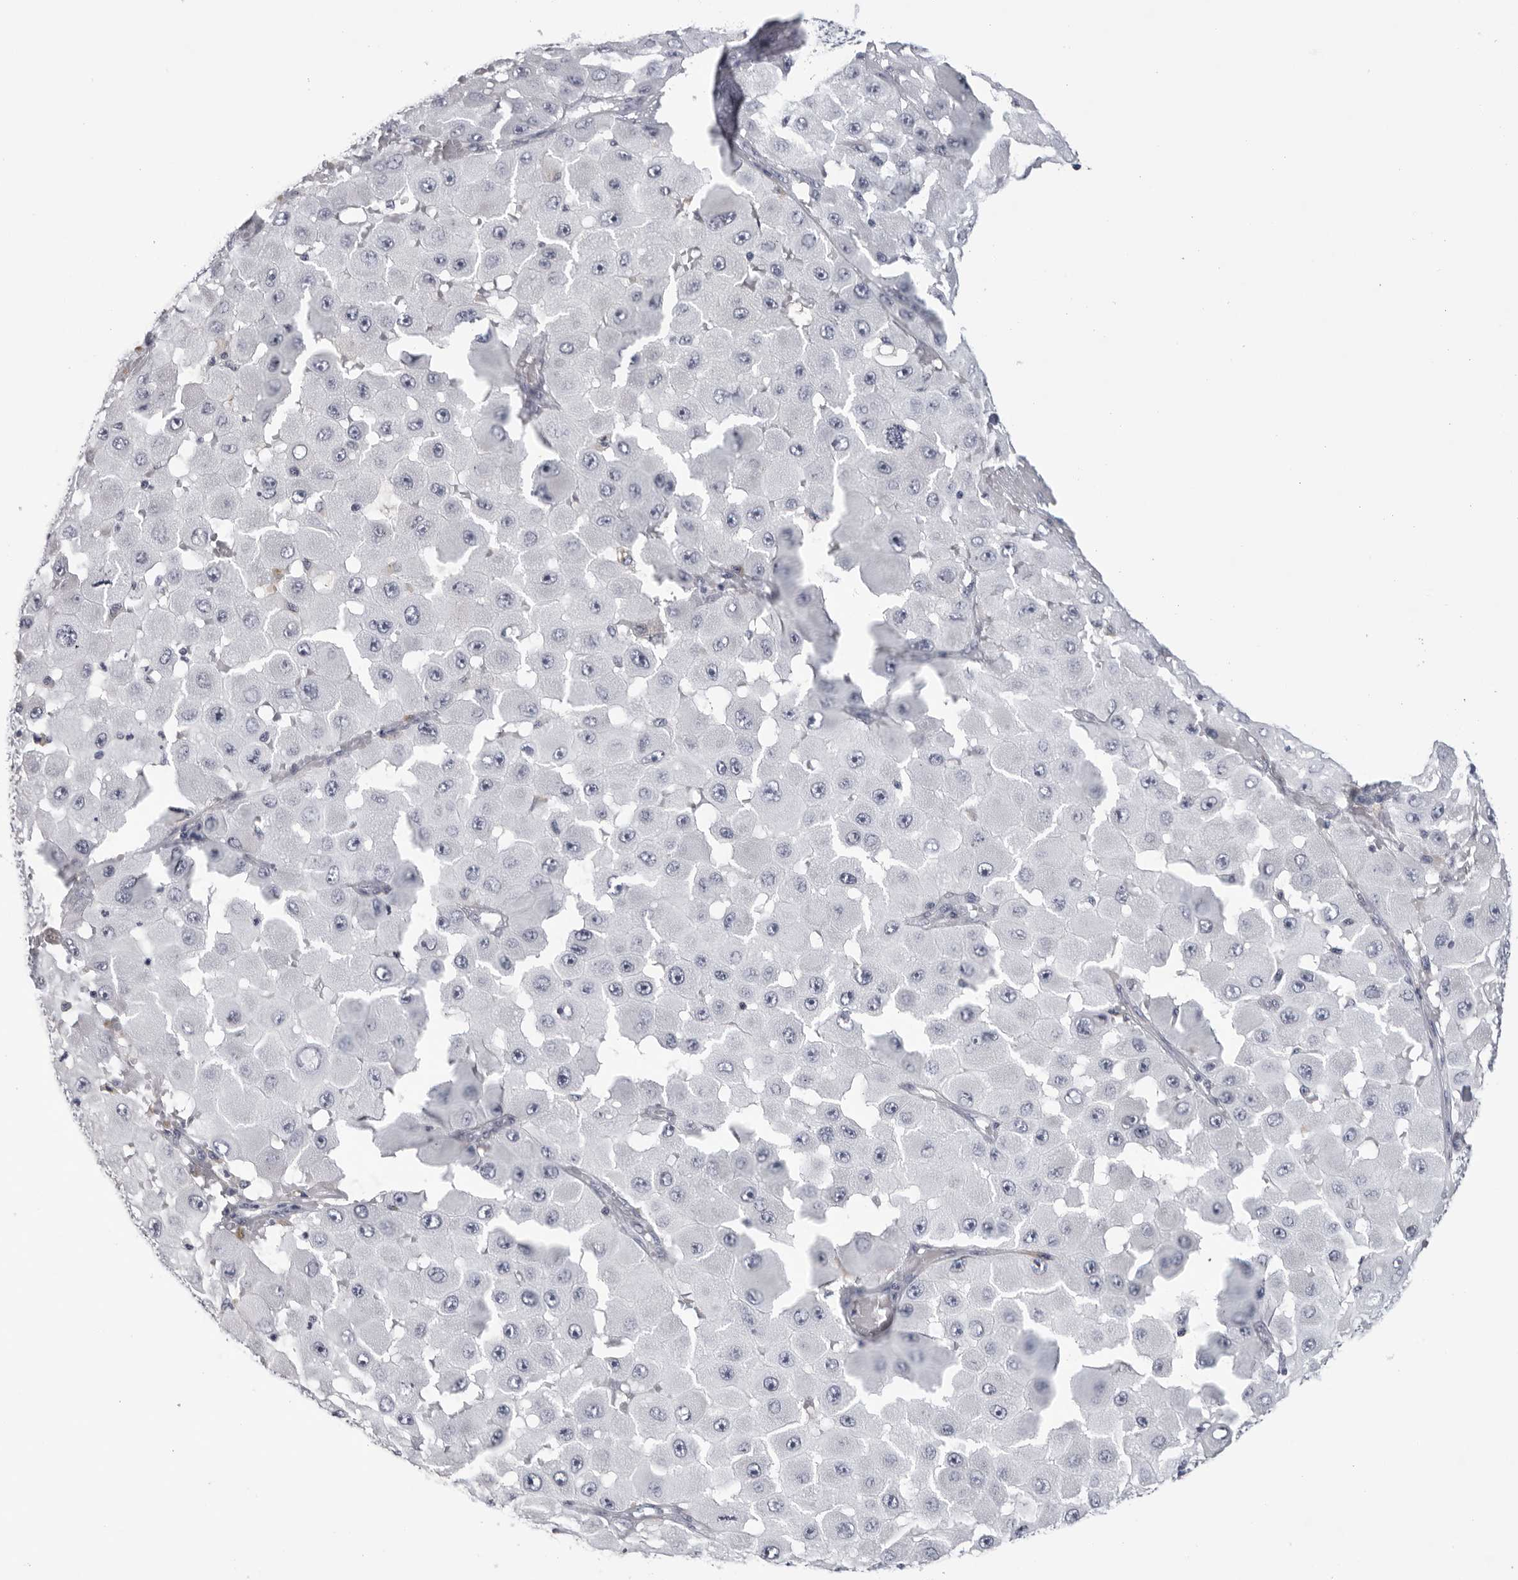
{"staining": {"intensity": "negative", "quantity": "none", "location": "none"}, "tissue": "melanoma", "cell_type": "Tumor cells", "image_type": "cancer", "snomed": [{"axis": "morphology", "description": "Malignant melanoma, NOS"}, {"axis": "topography", "description": "Skin"}], "caption": "Protein analysis of malignant melanoma displays no significant expression in tumor cells. Brightfield microscopy of IHC stained with DAB (brown) and hematoxylin (blue), captured at high magnification.", "gene": "ZNF502", "patient": {"sex": "female", "age": 81}}